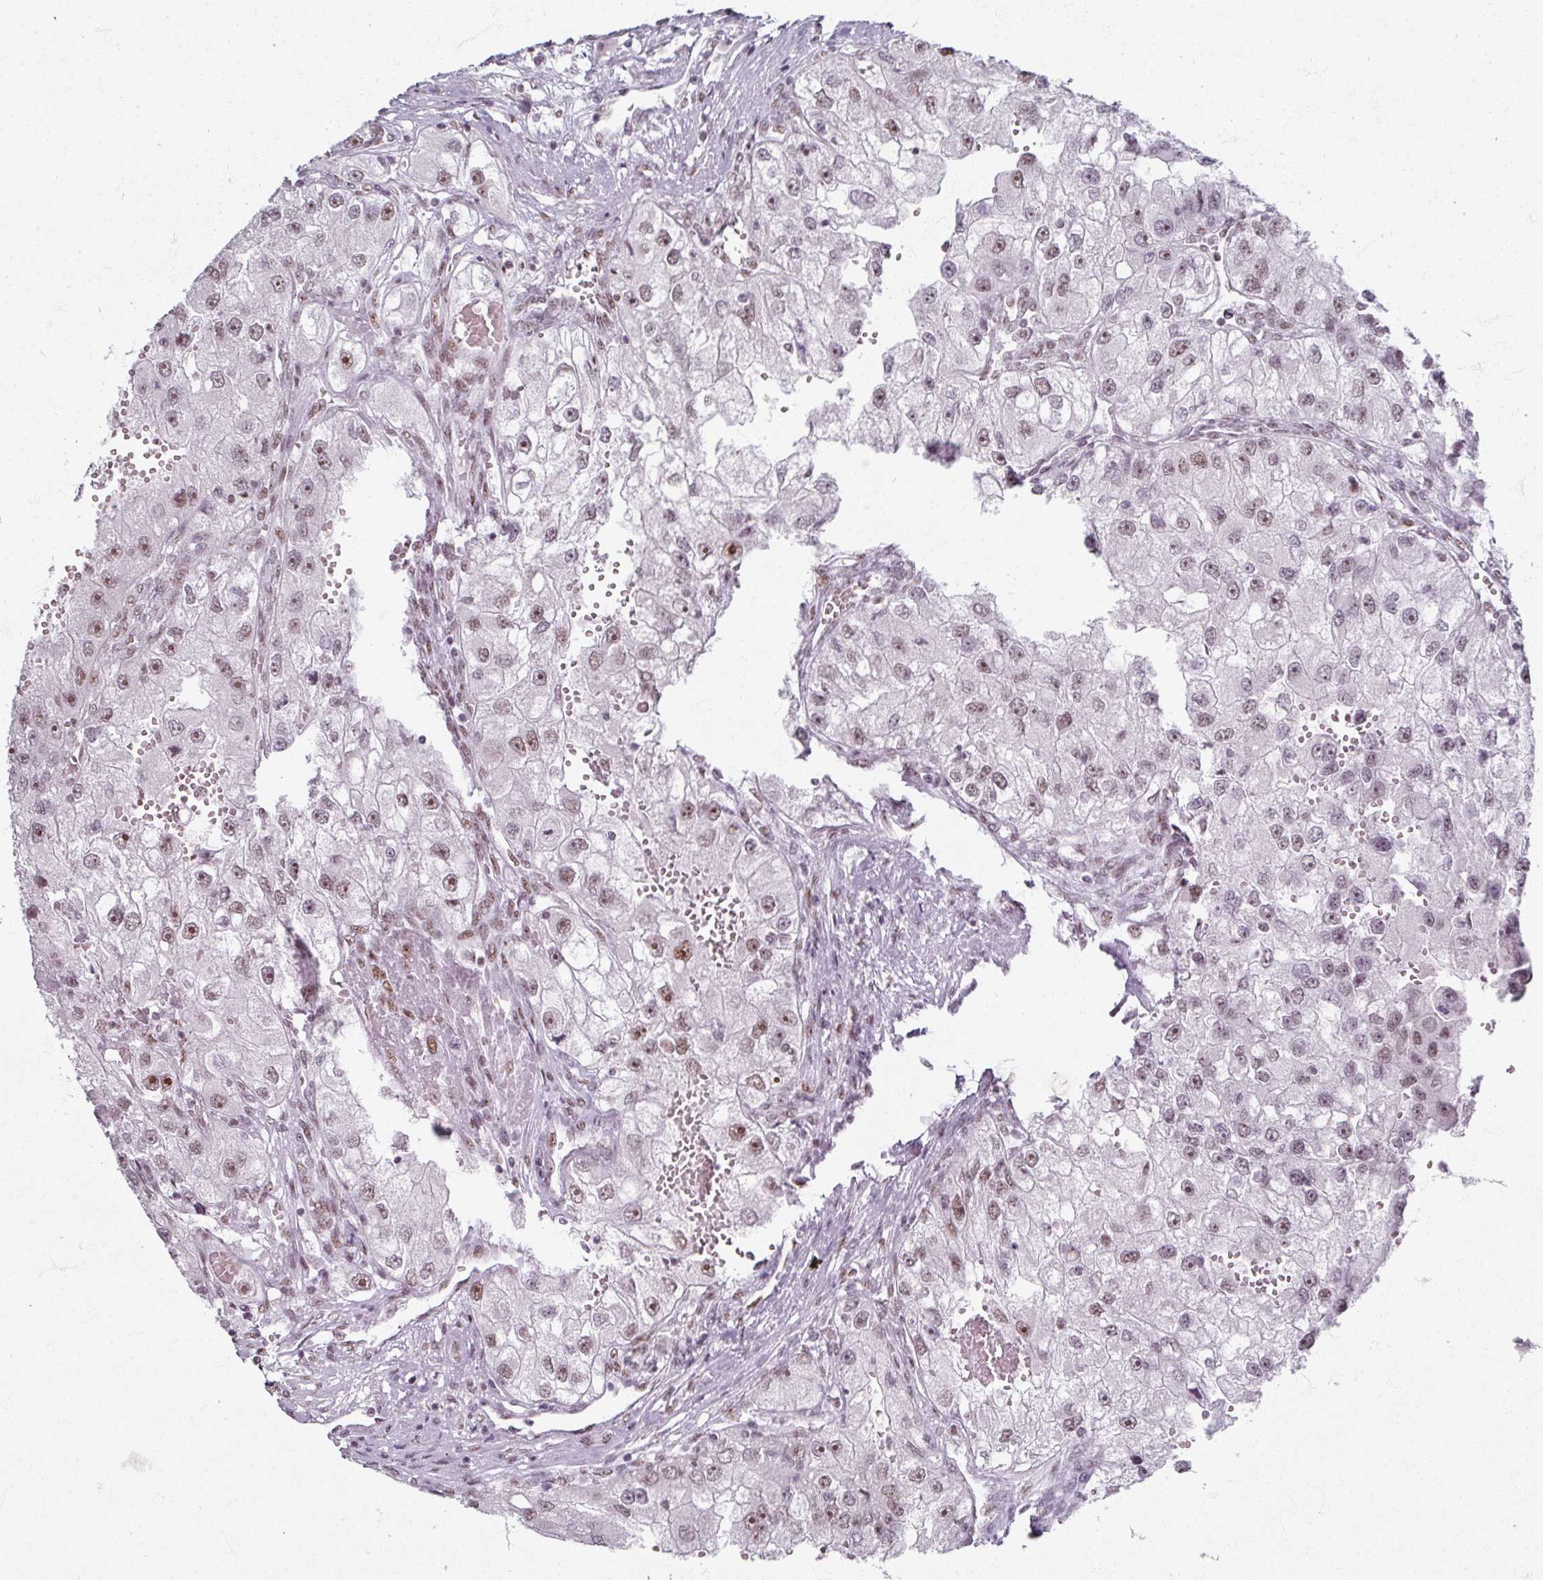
{"staining": {"intensity": "moderate", "quantity": "25%-75%", "location": "nuclear"}, "tissue": "renal cancer", "cell_type": "Tumor cells", "image_type": "cancer", "snomed": [{"axis": "morphology", "description": "Adenocarcinoma, NOS"}, {"axis": "topography", "description": "Kidney"}], "caption": "A histopathology image of human adenocarcinoma (renal) stained for a protein reveals moderate nuclear brown staining in tumor cells. The staining was performed using DAB to visualize the protein expression in brown, while the nuclei were stained in blue with hematoxylin (Magnification: 20x).", "gene": "ADAR", "patient": {"sex": "male", "age": 63}}